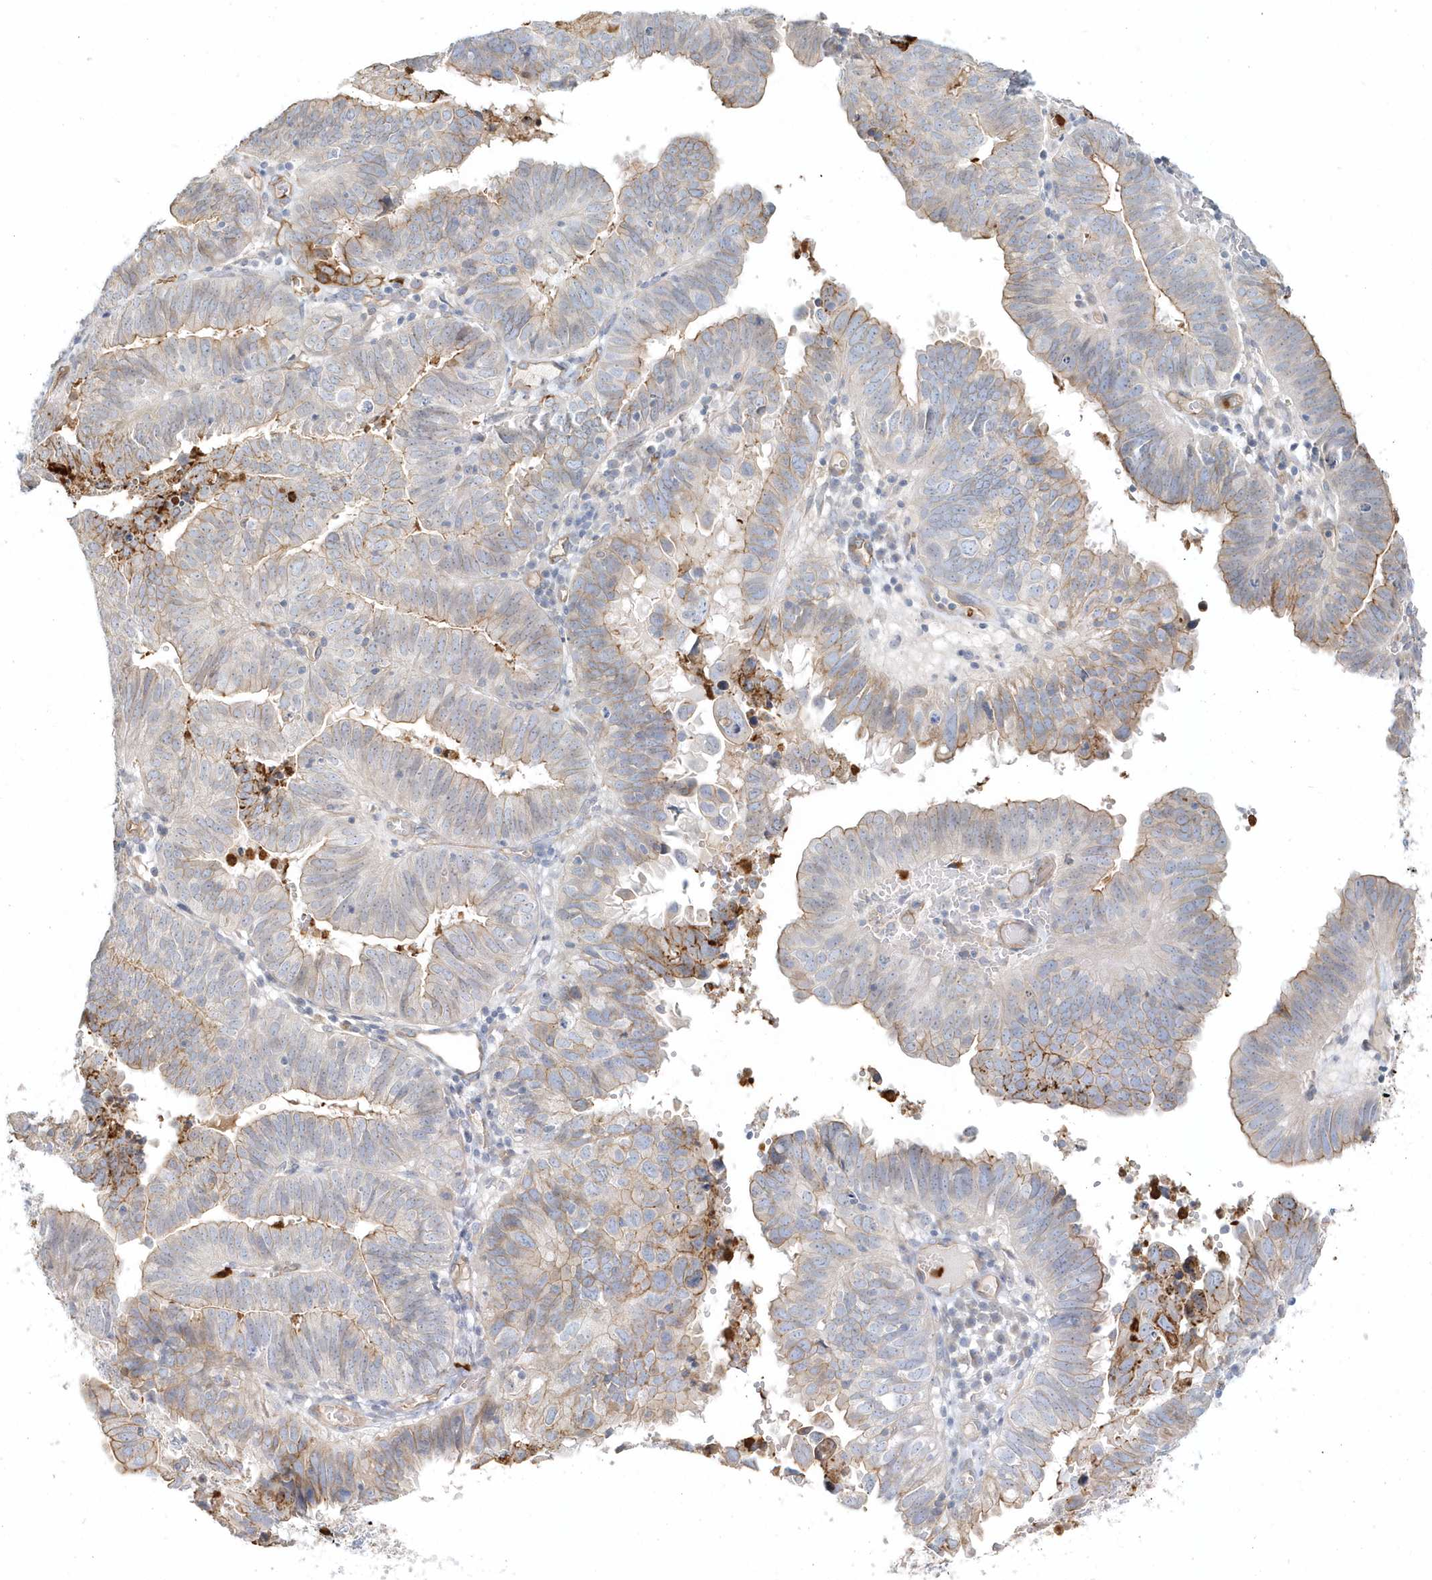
{"staining": {"intensity": "moderate", "quantity": "<25%", "location": "cytoplasmic/membranous"}, "tissue": "endometrial cancer", "cell_type": "Tumor cells", "image_type": "cancer", "snomed": [{"axis": "morphology", "description": "Adenocarcinoma, NOS"}, {"axis": "topography", "description": "Uterus"}], "caption": "Tumor cells reveal low levels of moderate cytoplasmic/membranous staining in approximately <25% of cells in endometrial adenocarcinoma.", "gene": "DNAH1", "patient": {"sex": "female", "age": 77}}